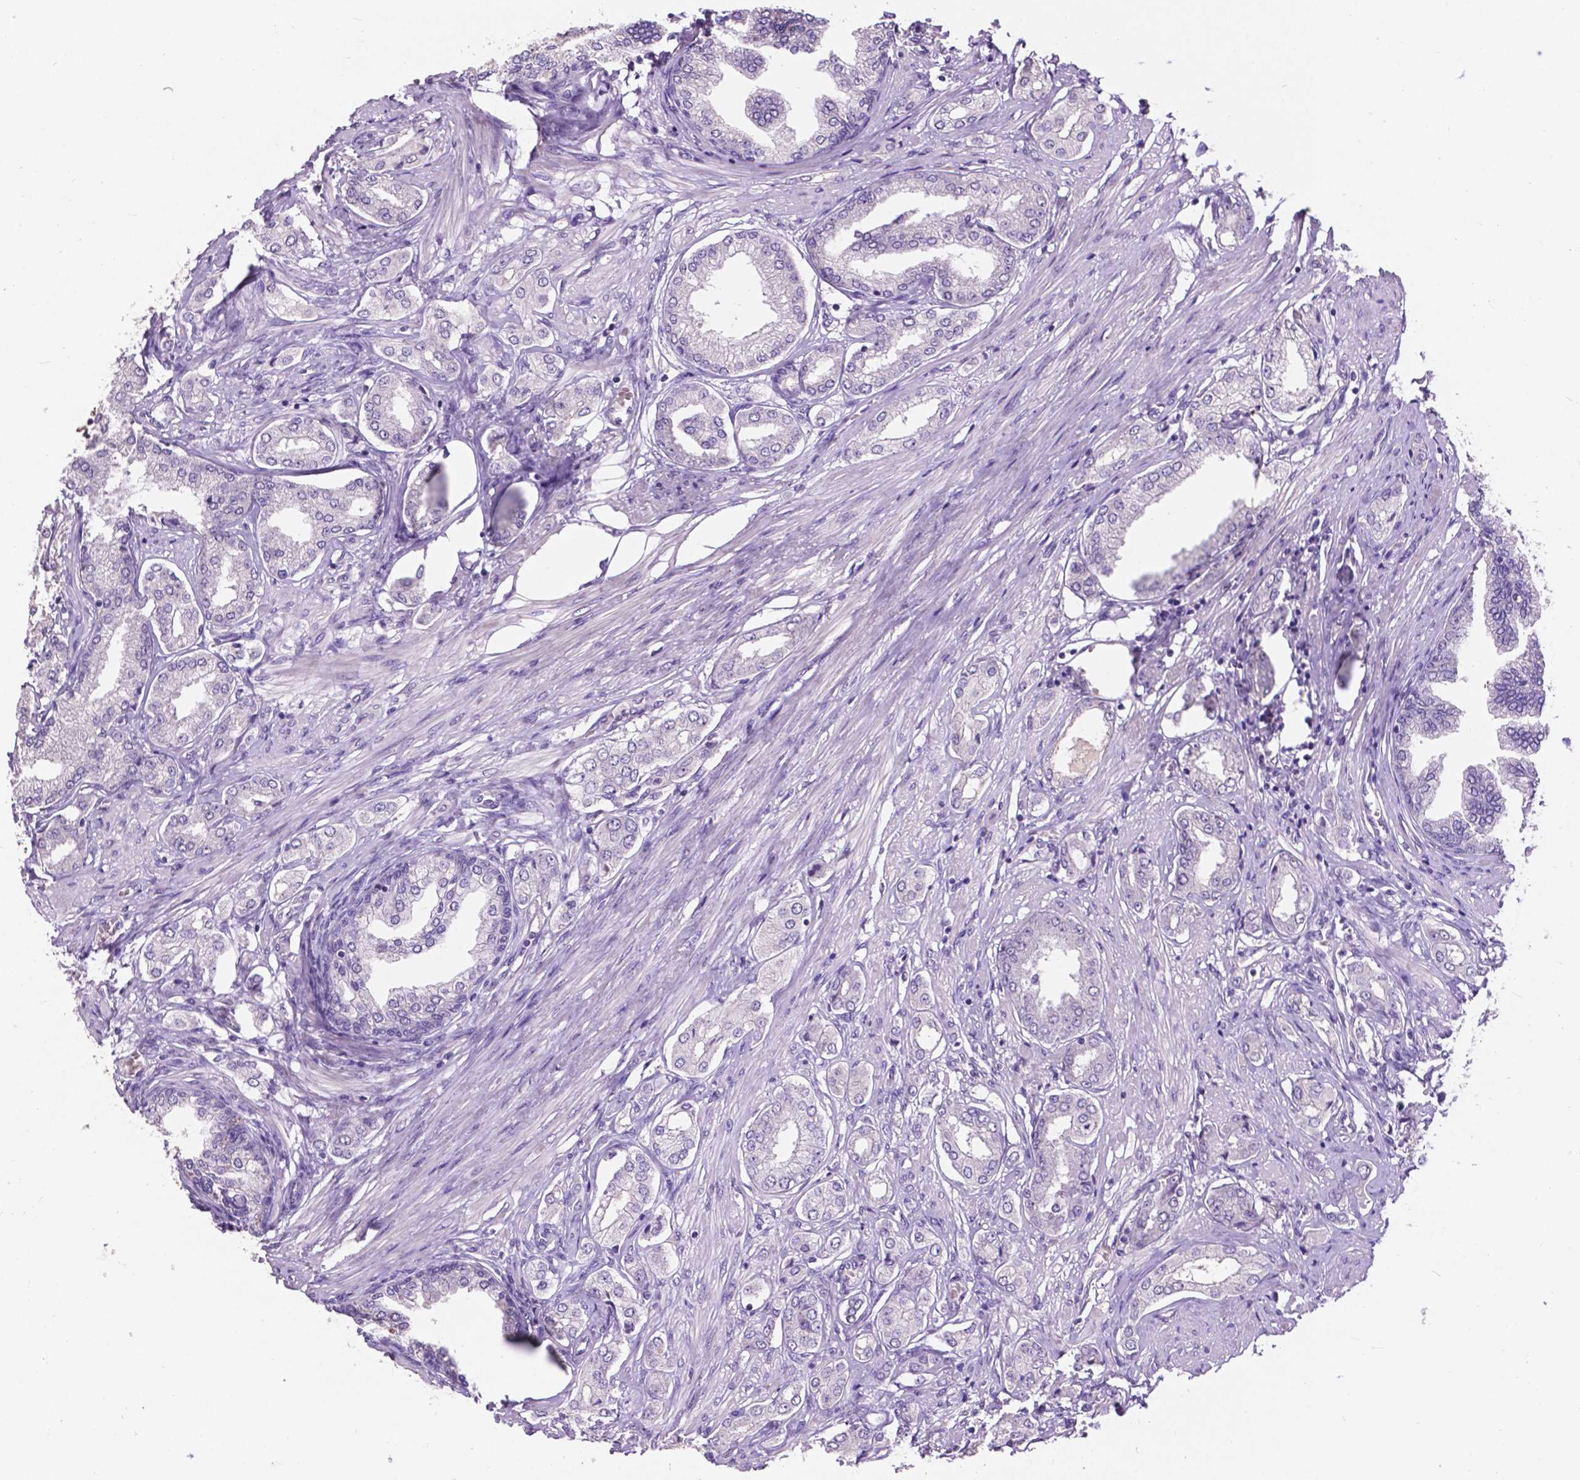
{"staining": {"intensity": "negative", "quantity": "none", "location": "none"}, "tissue": "prostate cancer", "cell_type": "Tumor cells", "image_type": "cancer", "snomed": [{"axis": "morphology", "description": "Adenocarcinoma, NOS"}, {"axis": "topography", "description": "Prostate"}], "caption": "Histopathology image shows no protein expression in tumor cells of adenocarcinoma (prostate) tissue. The staining was performed using DAB to visualize the protein expression in brown, while the nuclei were stained in blue with hematoxylin (Magnification: 20x).", "gene": "PLSCR1", "patient": {"sex": "male", "age": 63}}